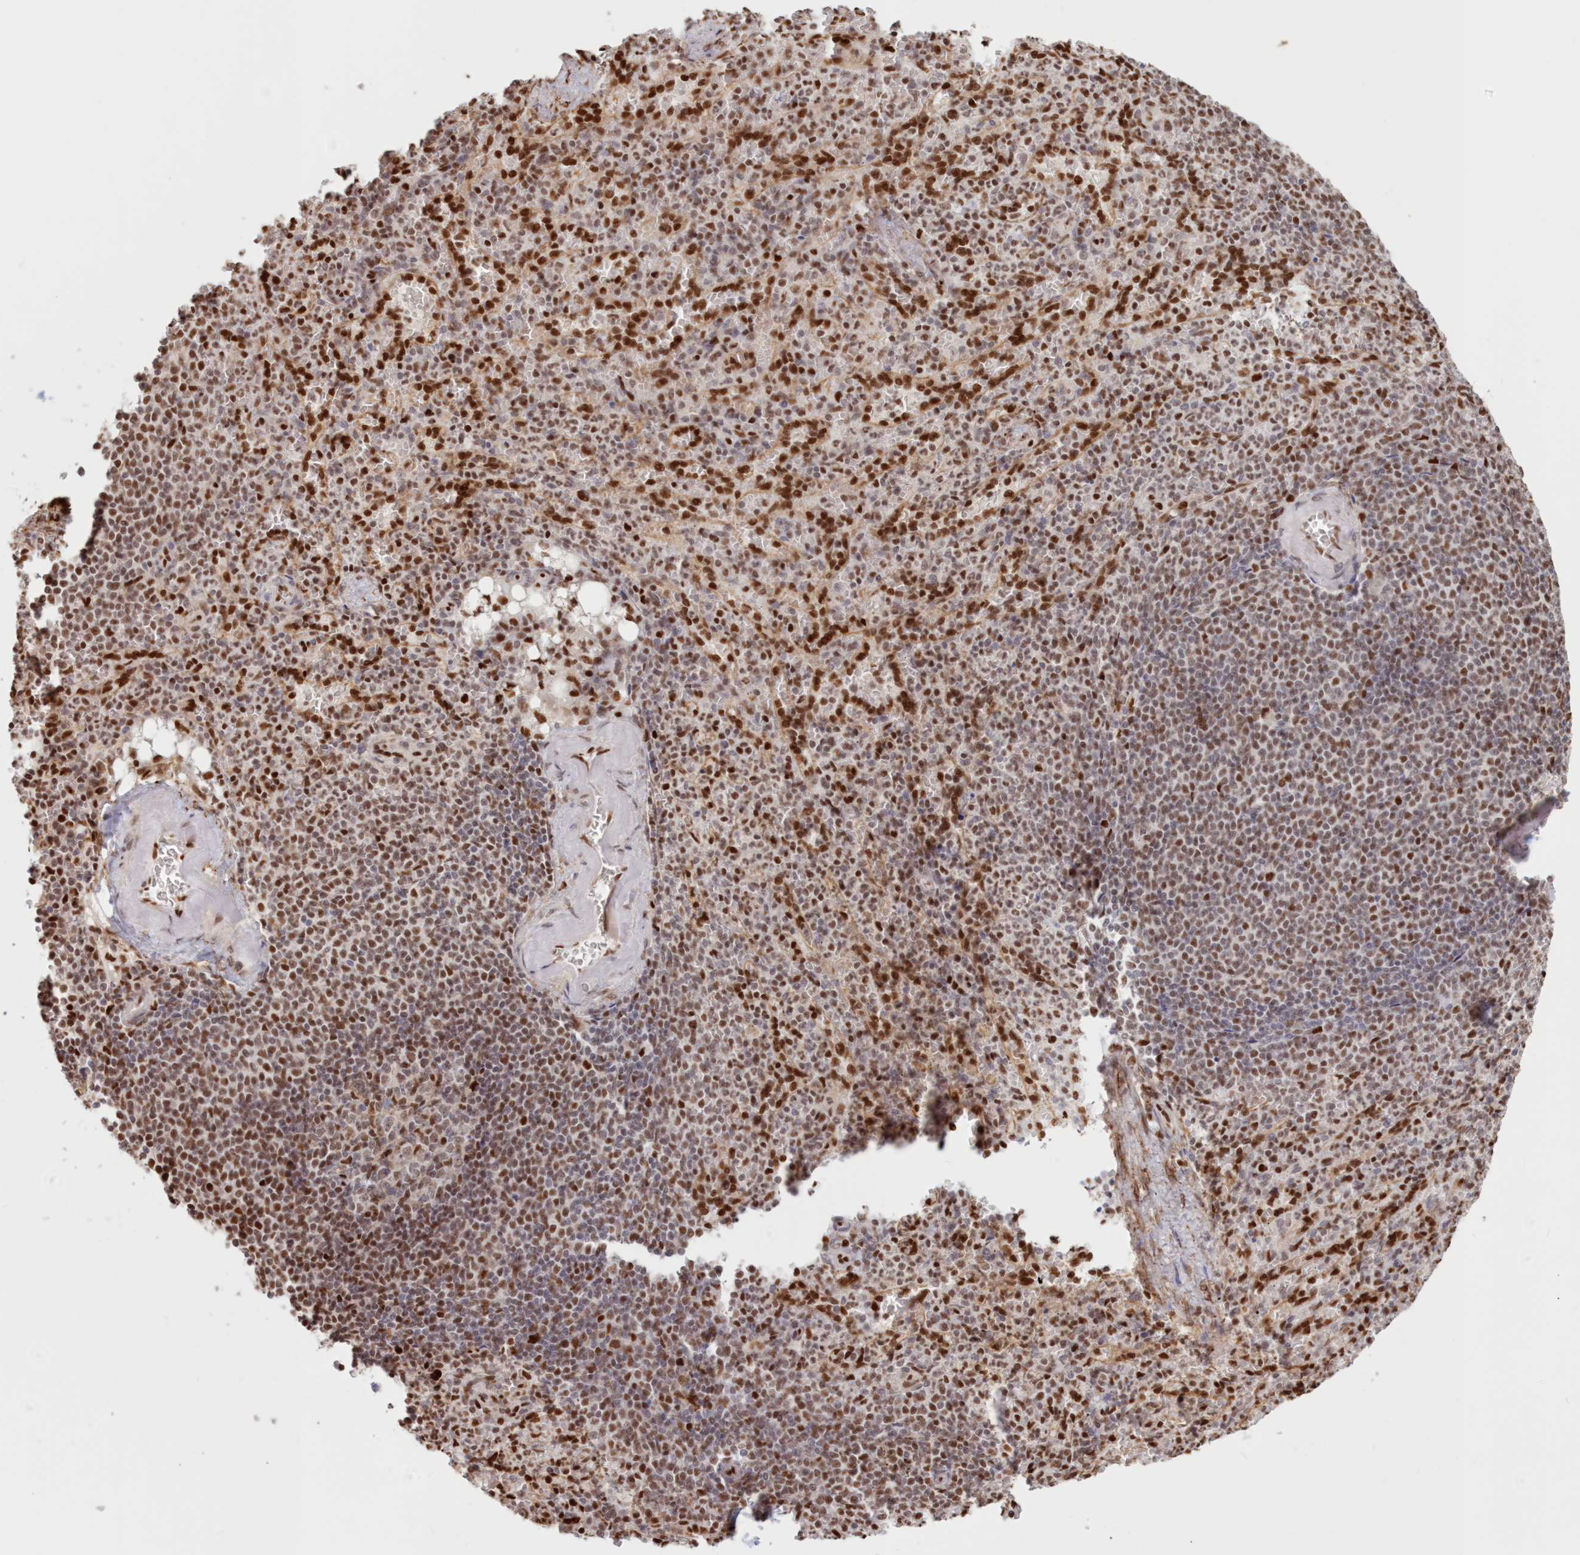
{"staining": {"intensity": "moderate", "quantity": "<25%", "location": "nuclear"}, "tissue": "spleen", "cell_type": "Cells in red pulp", "image_type": "normal", "snomed": [{"axis": "morphology", "description": "Normal tissue, NOS"}, {"axis": "topography", "description": "Spleen"}], "caption": "IHC image of normal spleen: human spleen stained using immunohistochemistry reveals low levels of moderate protein expression localized specifically in the nuclear of cells in red pulp, appearing as a nuclear brown color.", "gene": "POLR2B", "patient": {"sex": "female", "age": 74}}